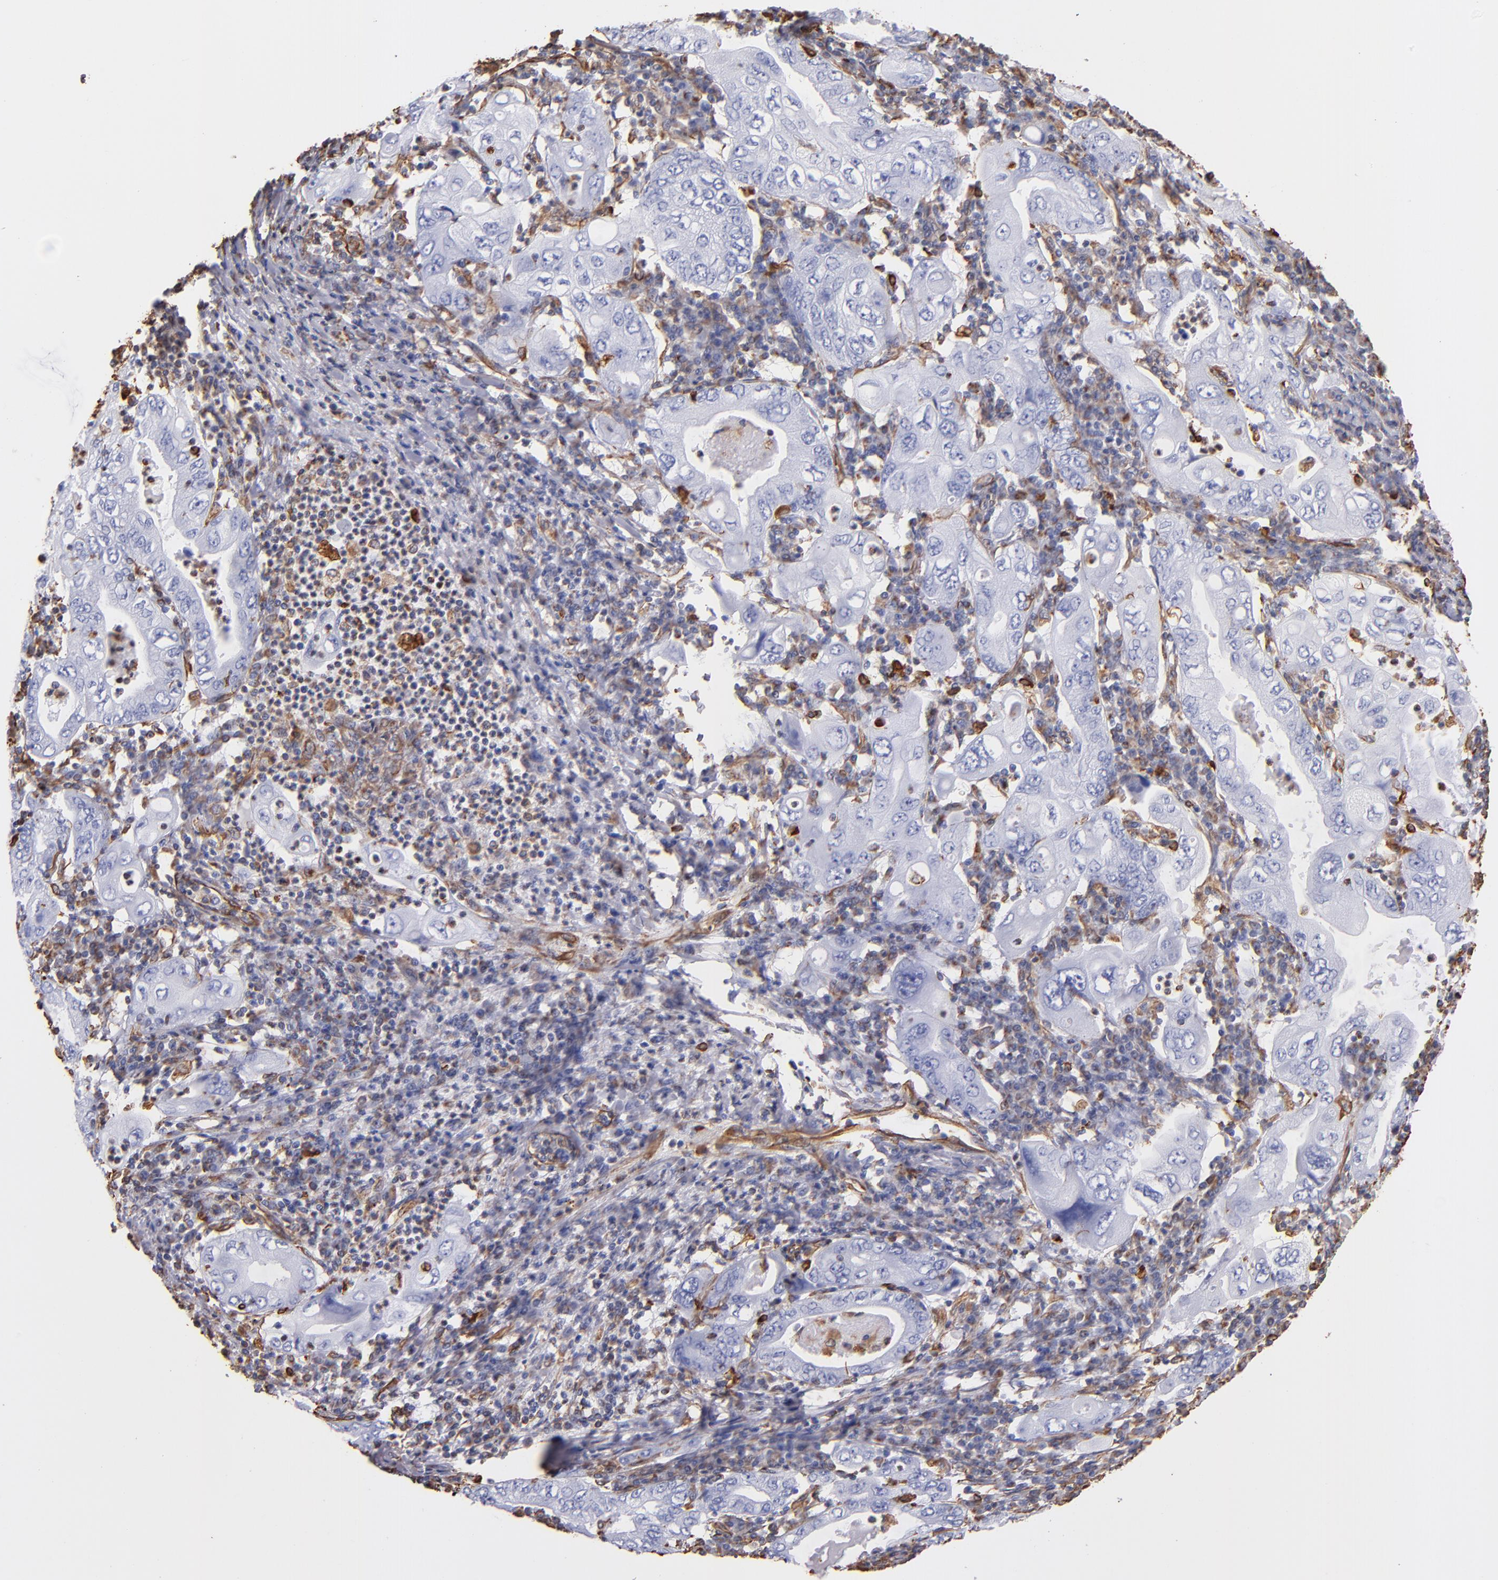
{"staining": {"intensity": "negative", "quantity": "none", "location": "none"}, "tissue": "stomach cancer", "cell_type": "Tumor cells", "image_type": "cancer", "snomed": [{"axis": "morphology", "description": "Normal tissue, NOS"}, {"axis": "morphology", "description": "Adenocarcinoma, NOS"}, {"axis": "topography", "description": "Esophagus"}, {"axis": "topography", "description": "Stomach, upper"}, {"axis": "topography", "description": "Peripheral nerve tissue"}], "caption": "IHC micrograph of neoplastic tissue: human stomach cancer (adenocarcinoma) stained with DAB (3,3'-diaminobenzidine) reveals no significant protein positivity in tumor cells. (Brightfield microscopy of DAB (3,3'-diaminobenzidine) immunohistochemistry (IHC) at high magnification).", "gene": "VIM", "patient": {"sex": "male", "age": 62}}